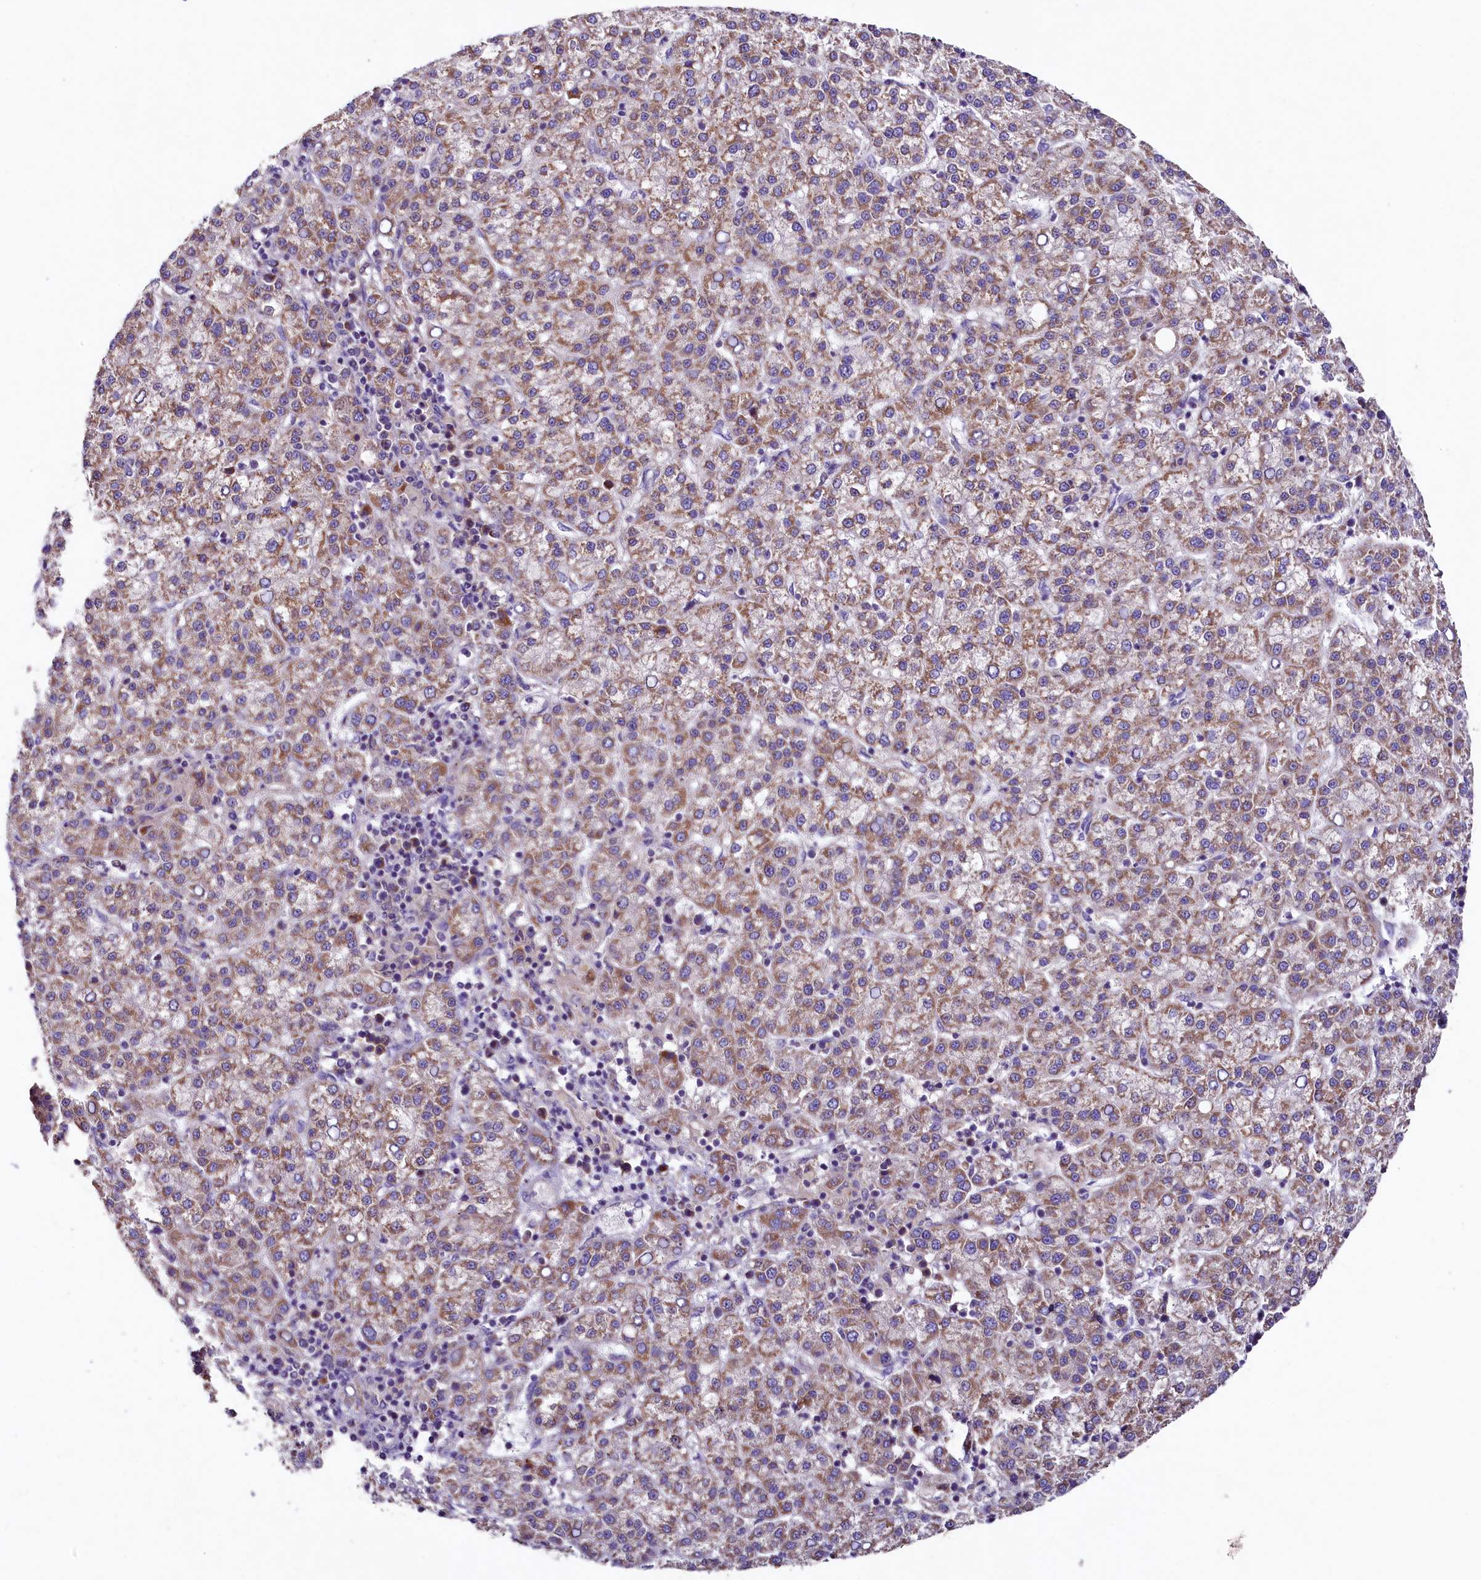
{"staining": {"intensity": "moderate", "quantity": ">75%", "location": "cytoplasmic/membranous"}, "tissue": "liver cancer", "cell_type": "Tumor cells", "image_type": "cancer", "snomed": [{"axis": "morphology", "description": "Carcinoma, Hepatocellular, NOS"}, {"axis": "topography", "description": "Liver"}], "caption": "Immunohistochemistry (DAB (3,3'-diaminobenzidine)) staining of hepatocellular carcinoma (liver) shows moderate cytoplasmic/membranous protein positivity in about >75% of tumor cells.", "gene": "PMPCB", "patient": {"sex": "female", "age": 58}}